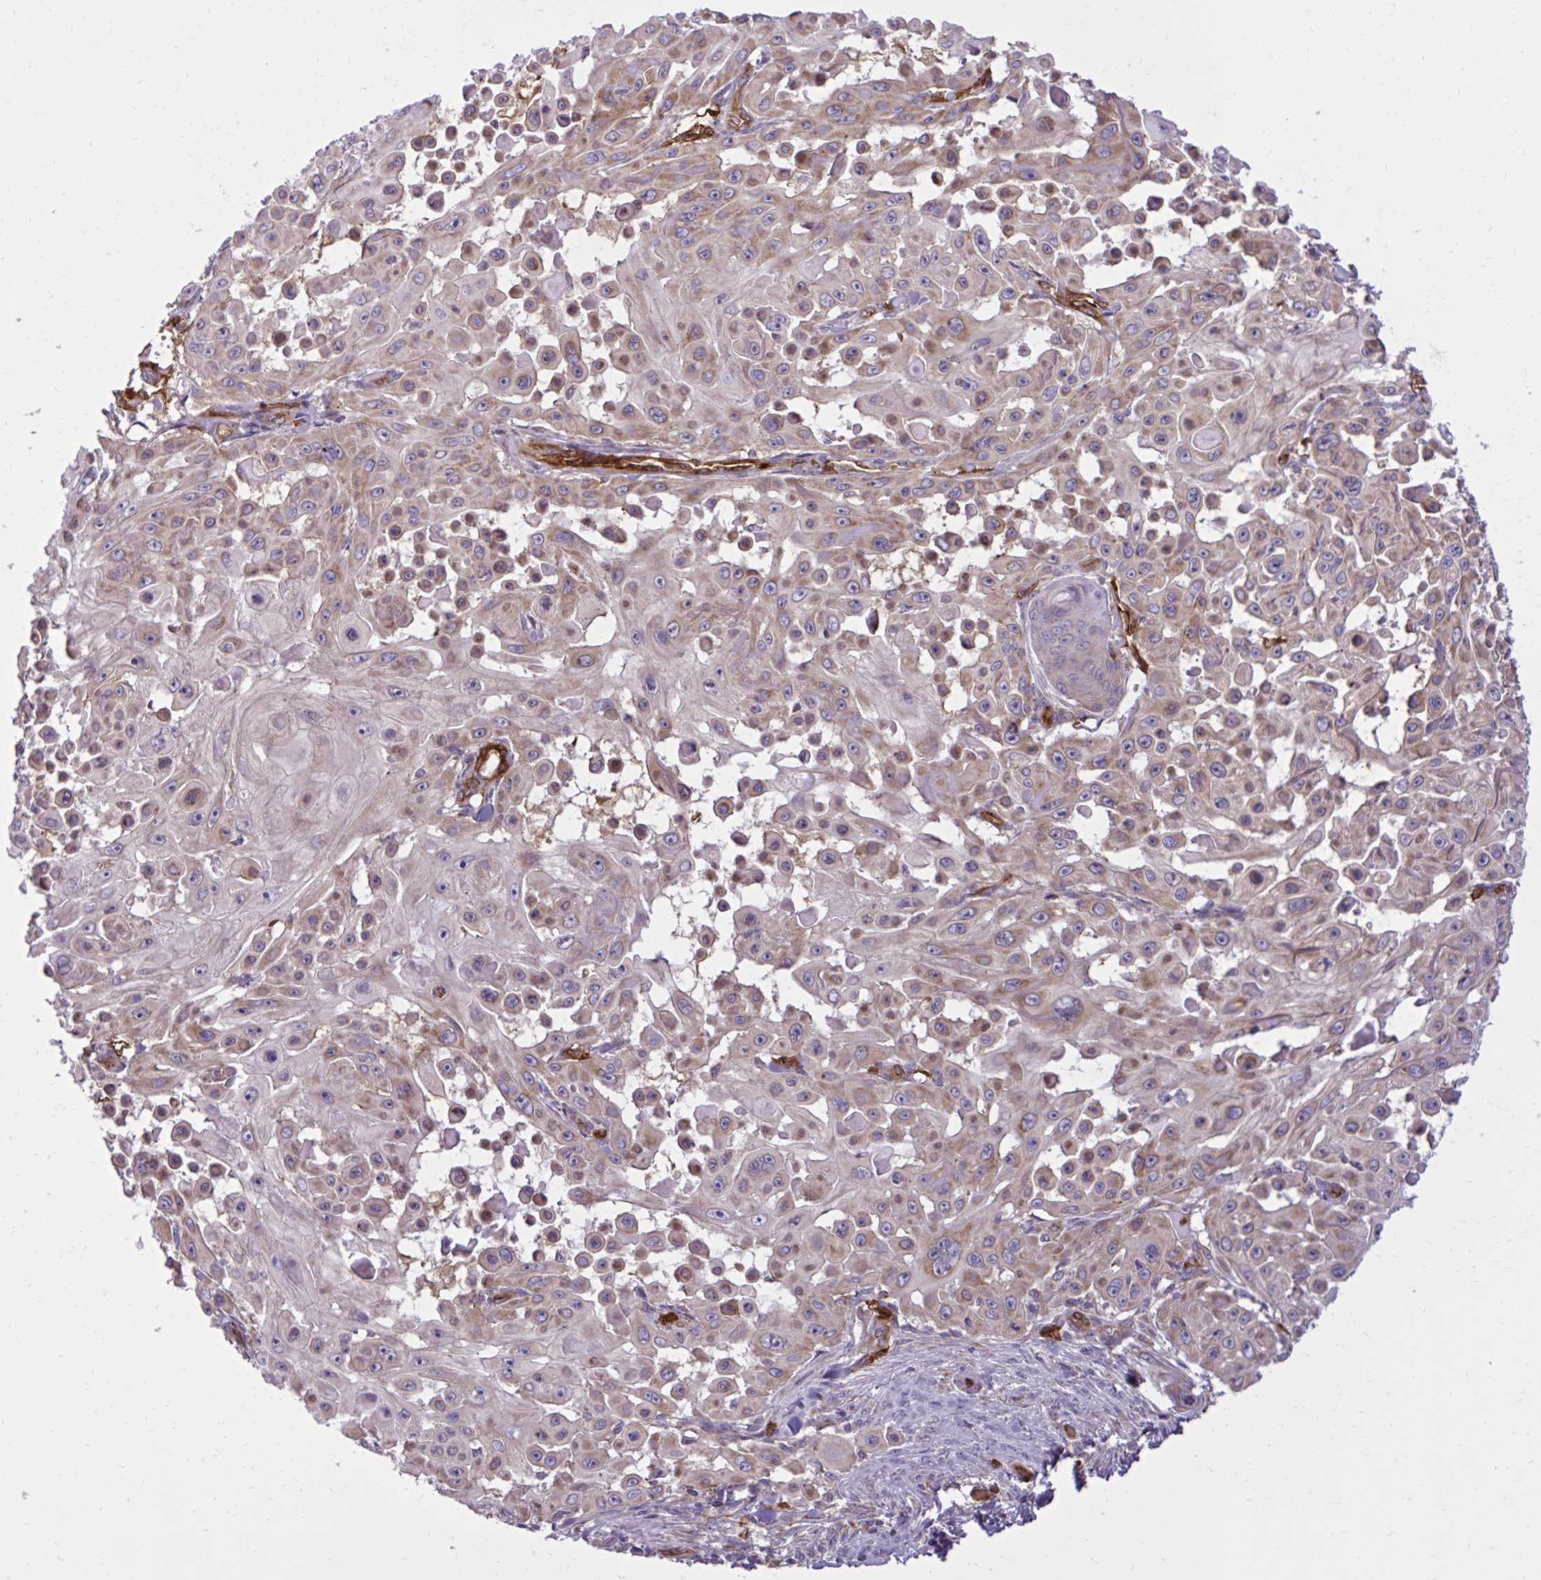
{"staining": {"intensity": "weak", "quantity": "25%-75%", "location": "cytoplasmic/membranous"}, "tissue": "skin cancer", "cell_type": "Tumor cells", "image_type": "cancer", "snomed": [{"axis": "morphology", "description": "Squamous cell carcinoma, NOS"}, {"axis": "topography", "description": "Skin"}], "caption": "A micrograph of skin cancer stained for a protein demonstrates weak cytoplasmic/membranous brown staining in tumor cells.", "gene": "LIMS1", "patient": {"sex": "male", "age": 91}}